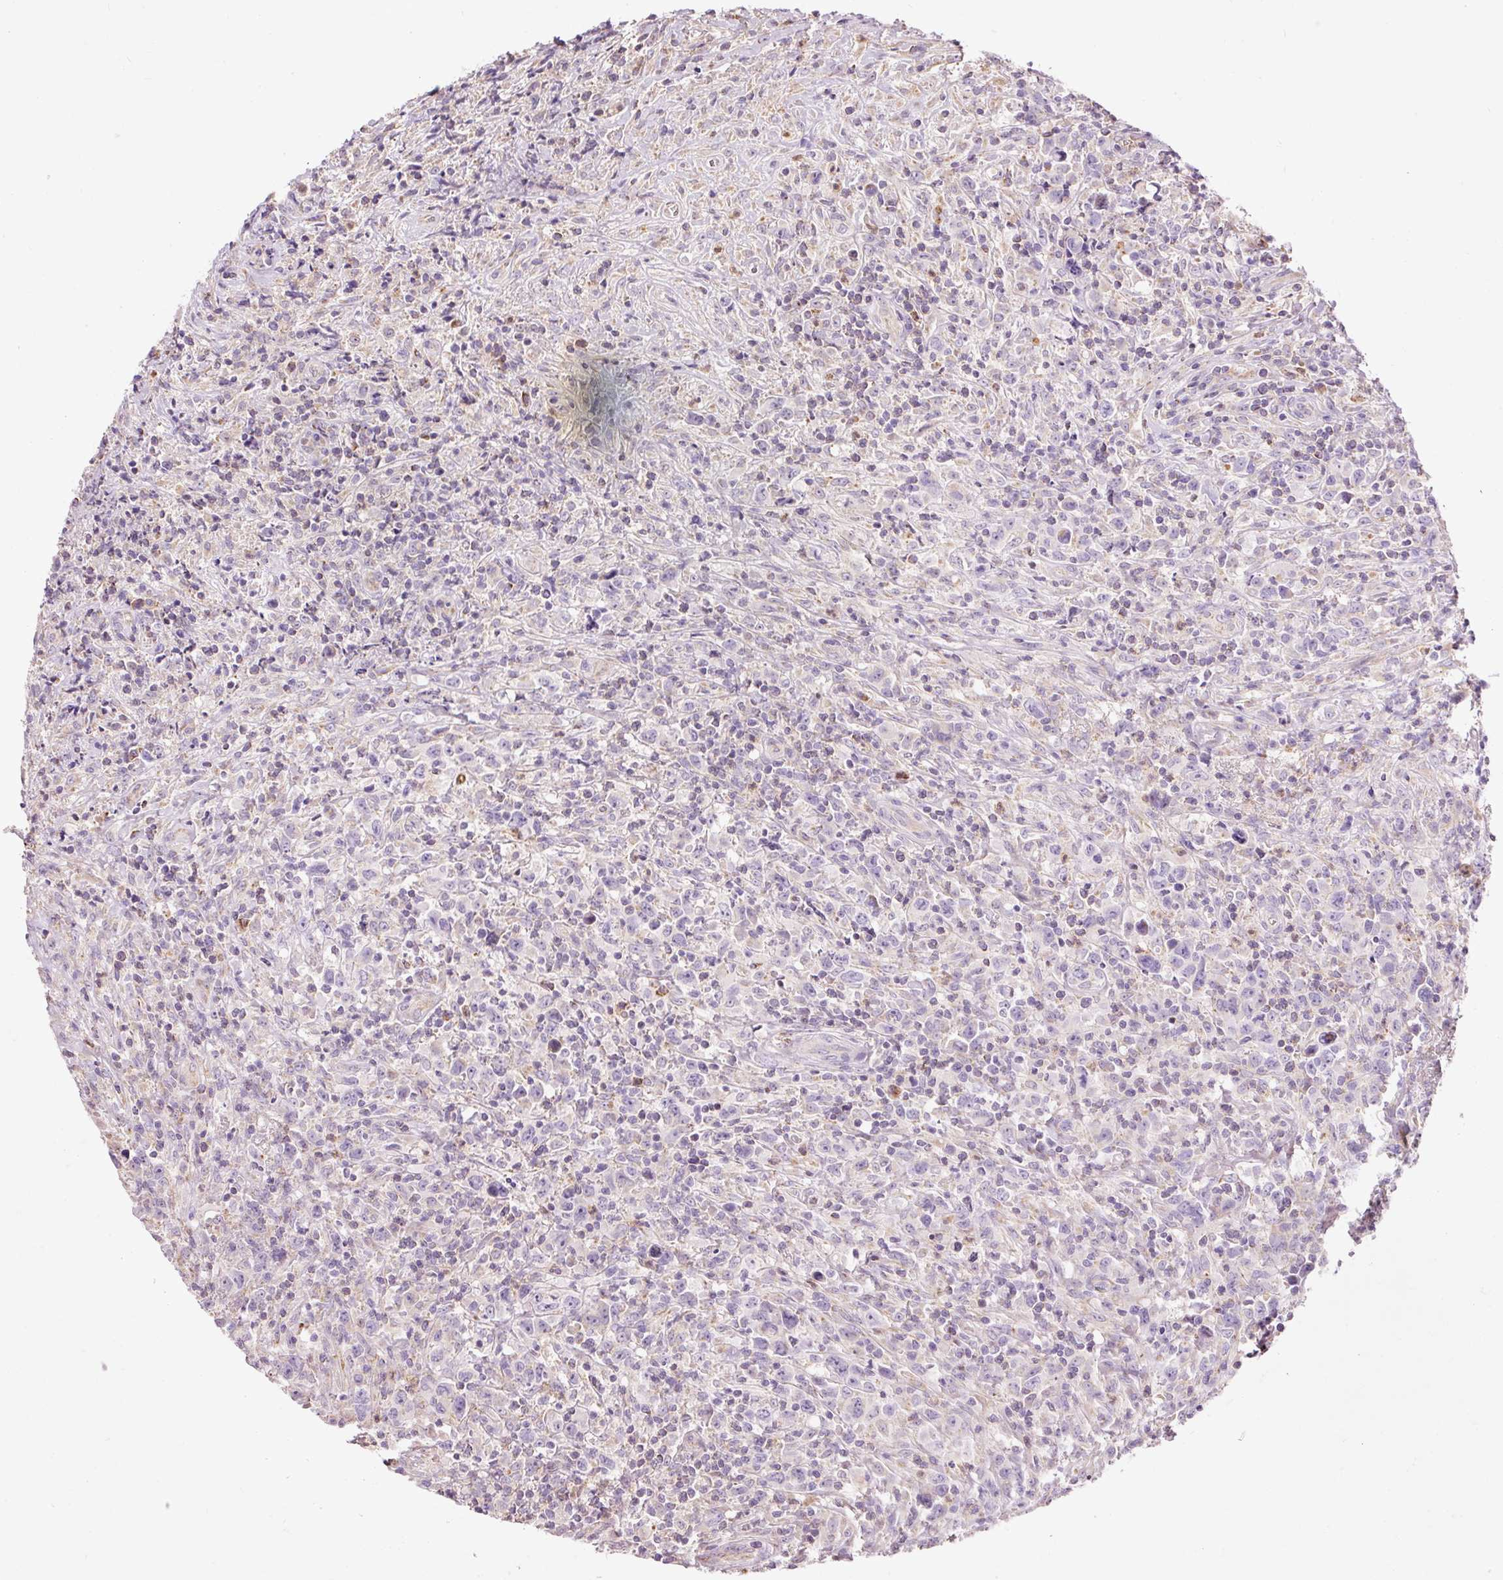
{"staining": {"intensity": "negative", "quantity": "none", "location": "none"}, "tissue": "lymphoma", "cell_type": "Tumor cells", "image_type": "cancer", "snomed": [{"axis": "morphology", "description": "Hodgkin's disease, NOS"}, {"axis": "topography", "description": "Lymph node"}], "caption": "A high-resolution photomicrograph shows IHC staining of lymphoma, which reveals no significant expression in tumor cells.", "gene": "PRDX5", "patient": {"sex": "female", "age": 18}}